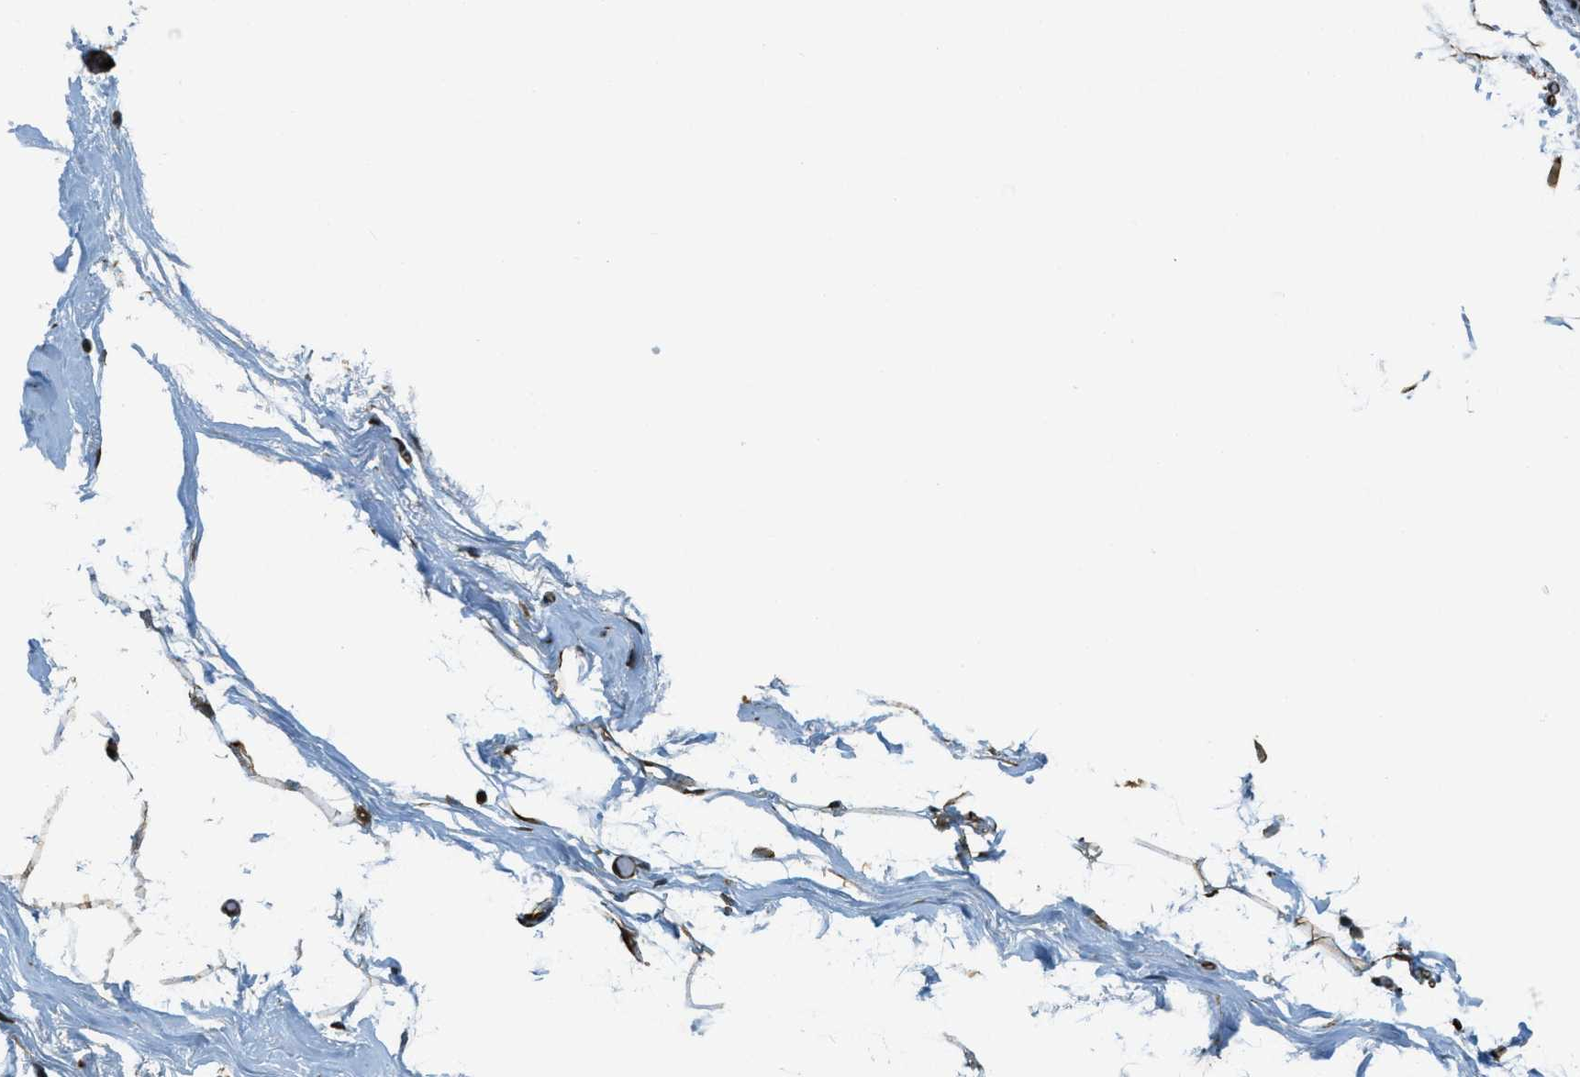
{"staining": {"intensity": "strong", "quantity": ">75%", "location": "cytoplasmic/membranous,nuclear"}, "tissue": "adipose tissue", "cell_type": "Adipocytes", "image_type": "normal", "snomed": [{"axis": "morphology", "description": "Normal tissue, NOS"}, {"axis": "topography", "description": "Breast"}, {"axis": "topography", "description": "Soft tissue"}], "caption": "The immunohistochemical stain shows strong cytoplasmic/membranous,nuclear staining in adipocytes of unremarkable adipose tissue. (Brightfield microscopy of DAB IHC at high magnification).", "gene": "ZFR", "patient": {"sex": "female", "age": 75}}